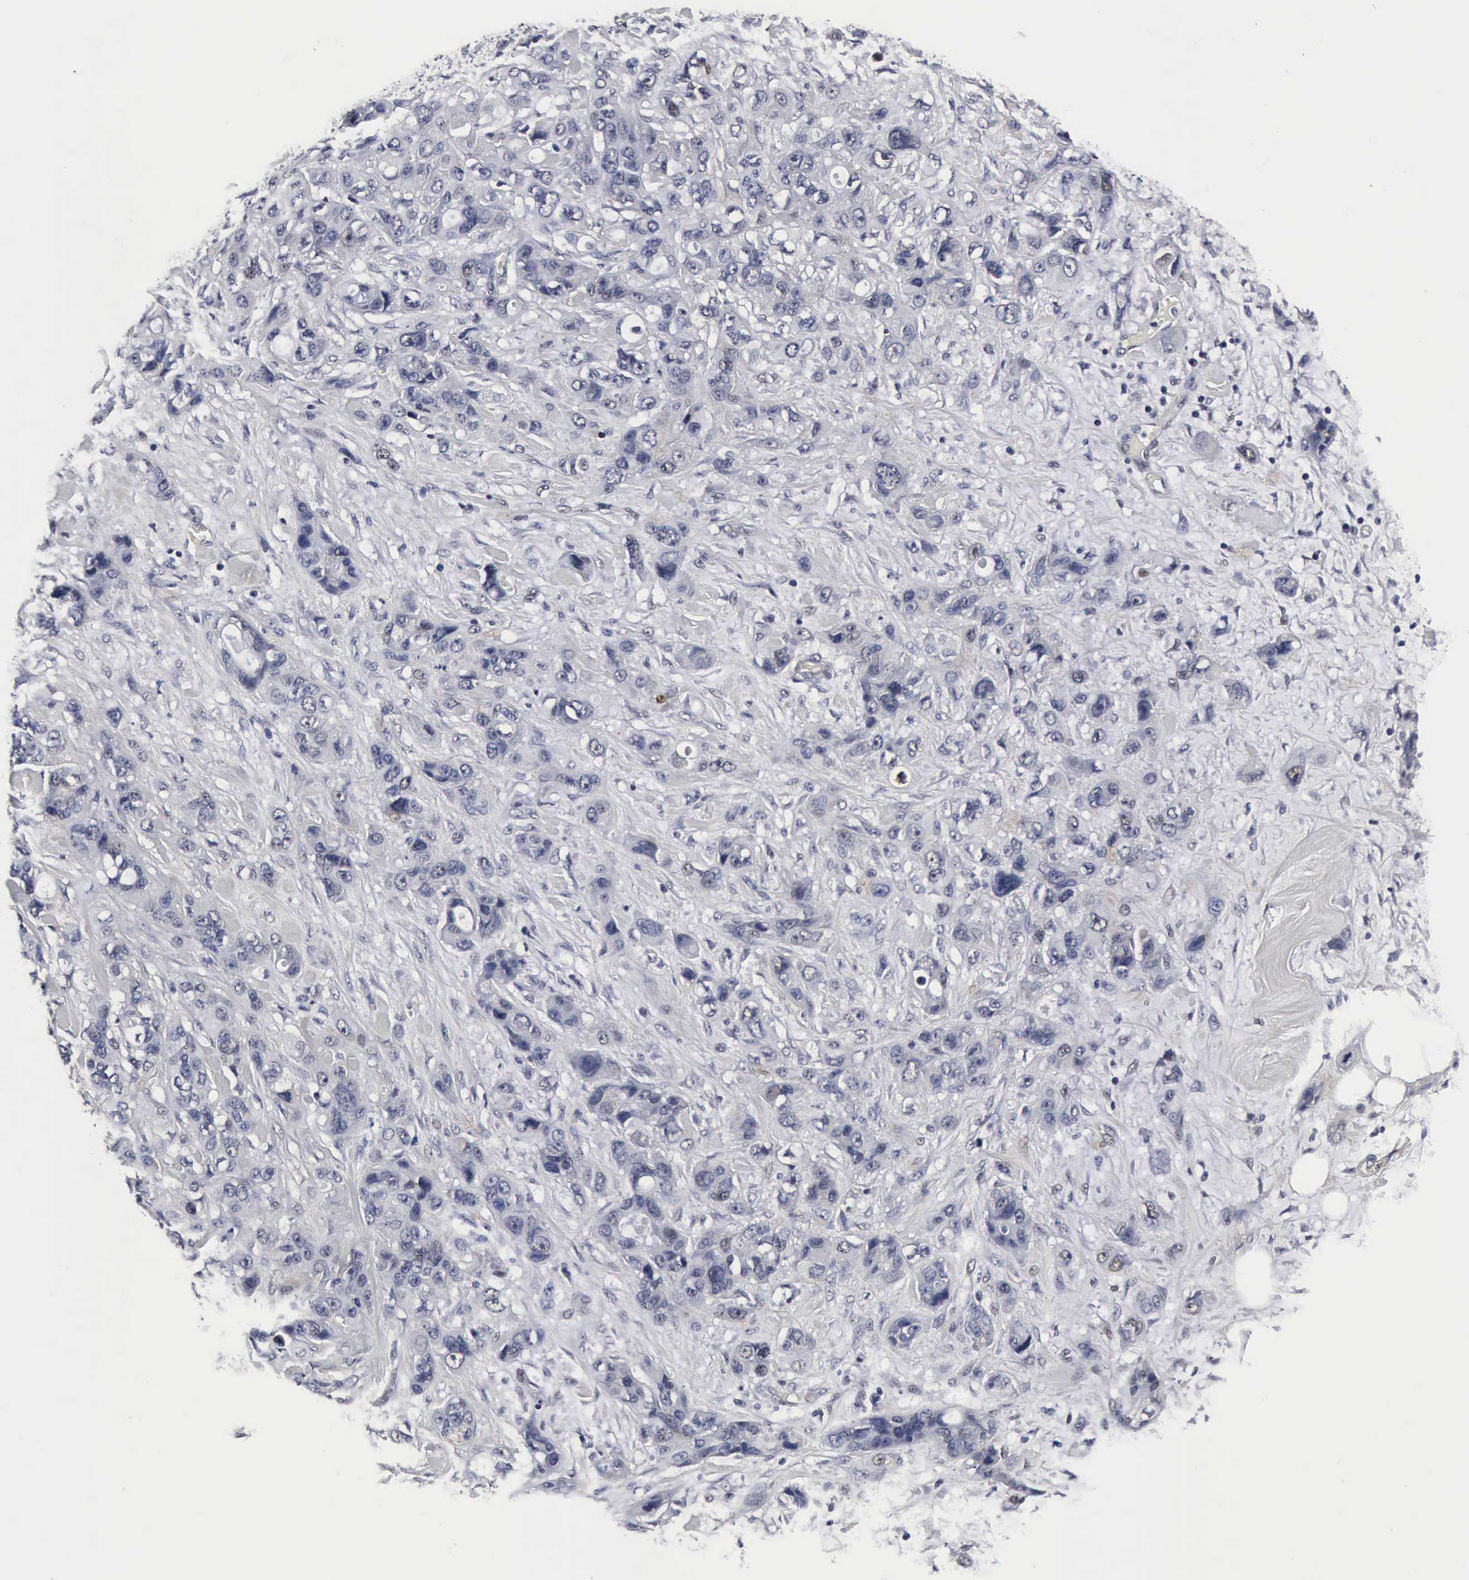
{"staining": {"intensity": "negative", "quantity": "none", "location": "none"}, "tissue": "stomach cancer", "cell_type": "Tumor cells", "image_type": "cancer", "snomed": [{"axis": "morphology", "description": "Adenocarcinoma, NOS"}, {"axis": "topography", "description": "Stomach, upper"}], "caption": "Histopathology image shows no protein expression in tumor cells of stomach adenocarcinoma tissue.", "gene": "UBC", "patient": {"sex": "male", "age": 47}}